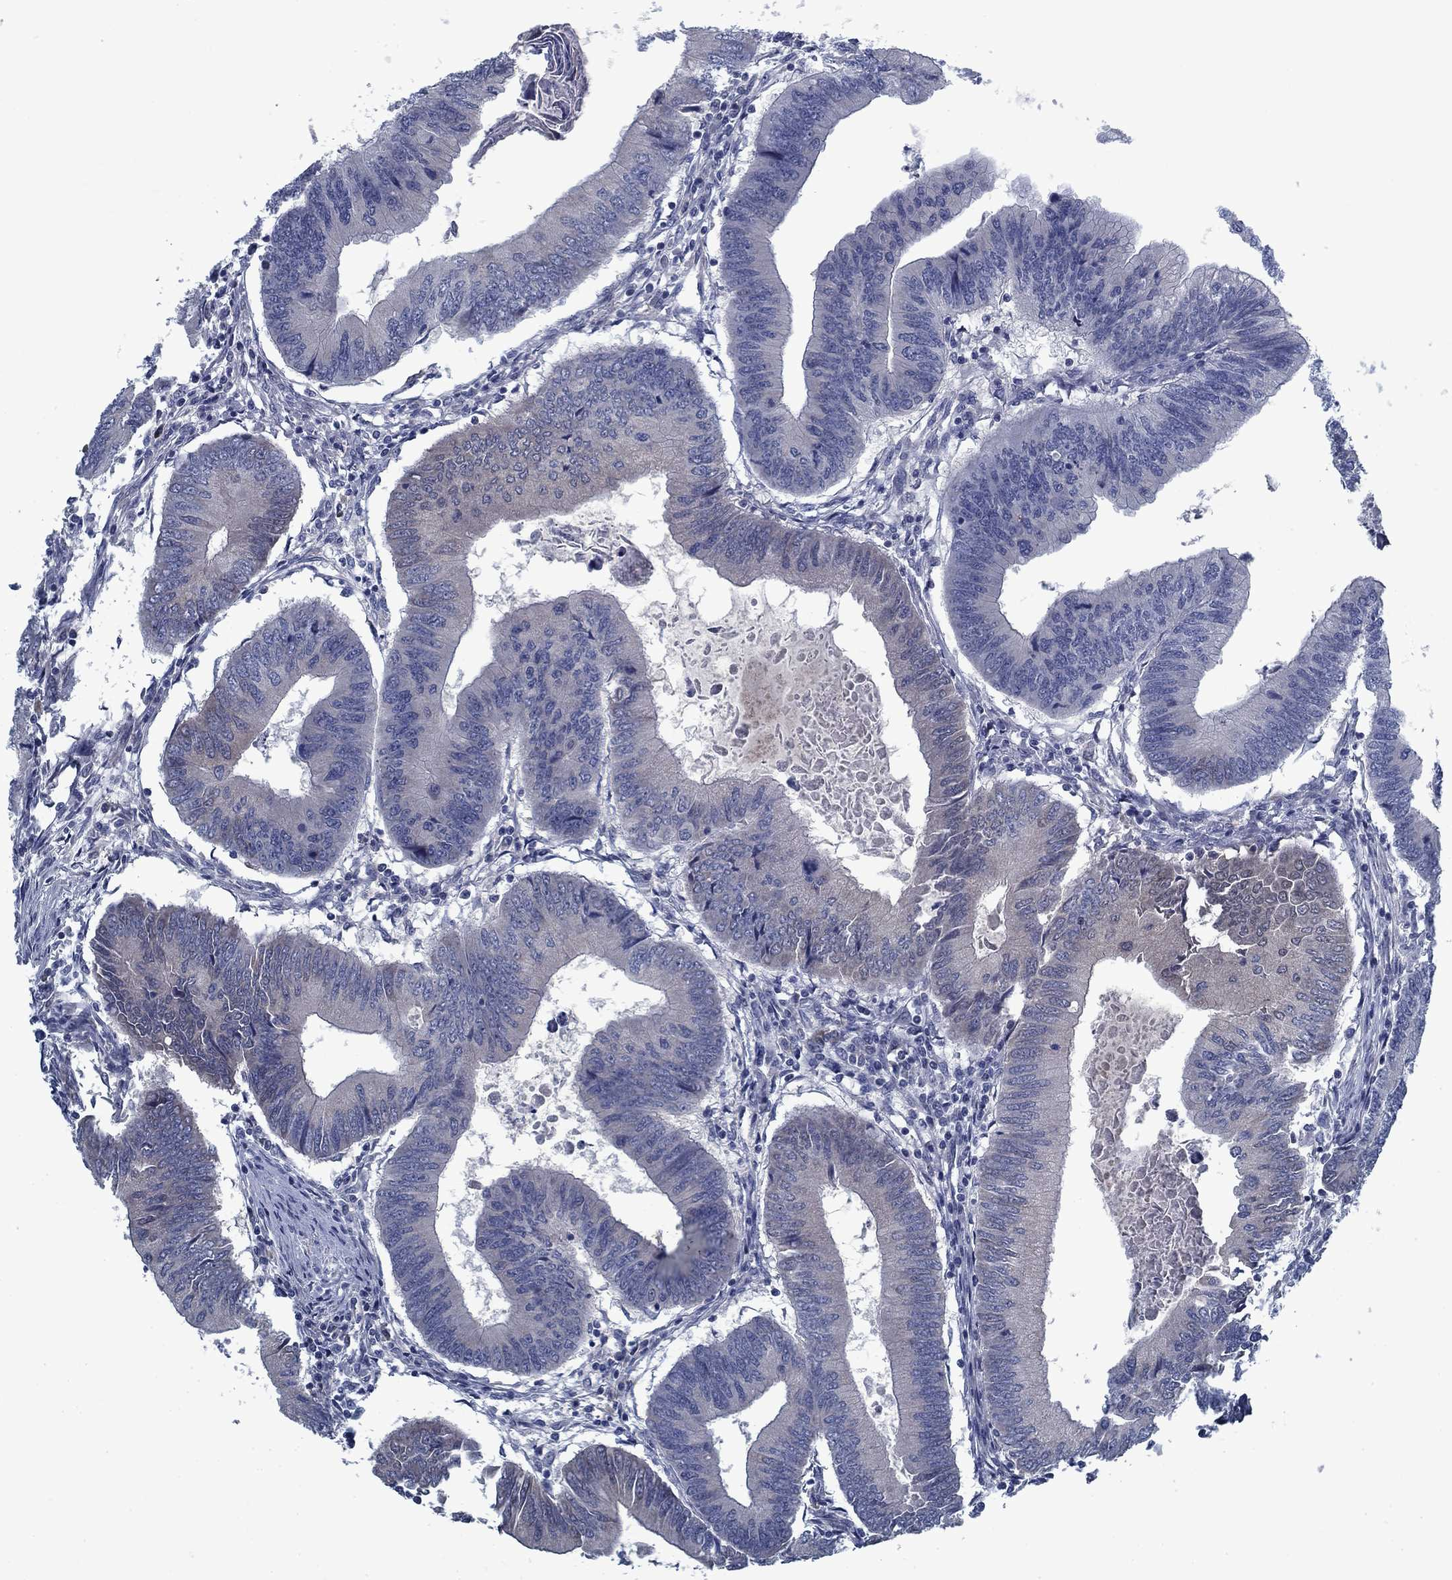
{"staining": {"intensity": "negative", "quantity": "none", "location": "none"}, "tissue": "colorectal cancer", "cell_type": "Tumor cells", "image_type": "cancer", "snomed": [{"axis": "morphology", "description": "Adenocarcinoma, NOS"}, {"axis": "topography", "description": "Colon"}], "caption": "Immunohistochemistry (IHC) of human colorectal cancer (adenocarcinoma) displays no positivity in tumor cells.", "gene": "PNMA8A", "patient": {"sex": "male", "age": 53}}